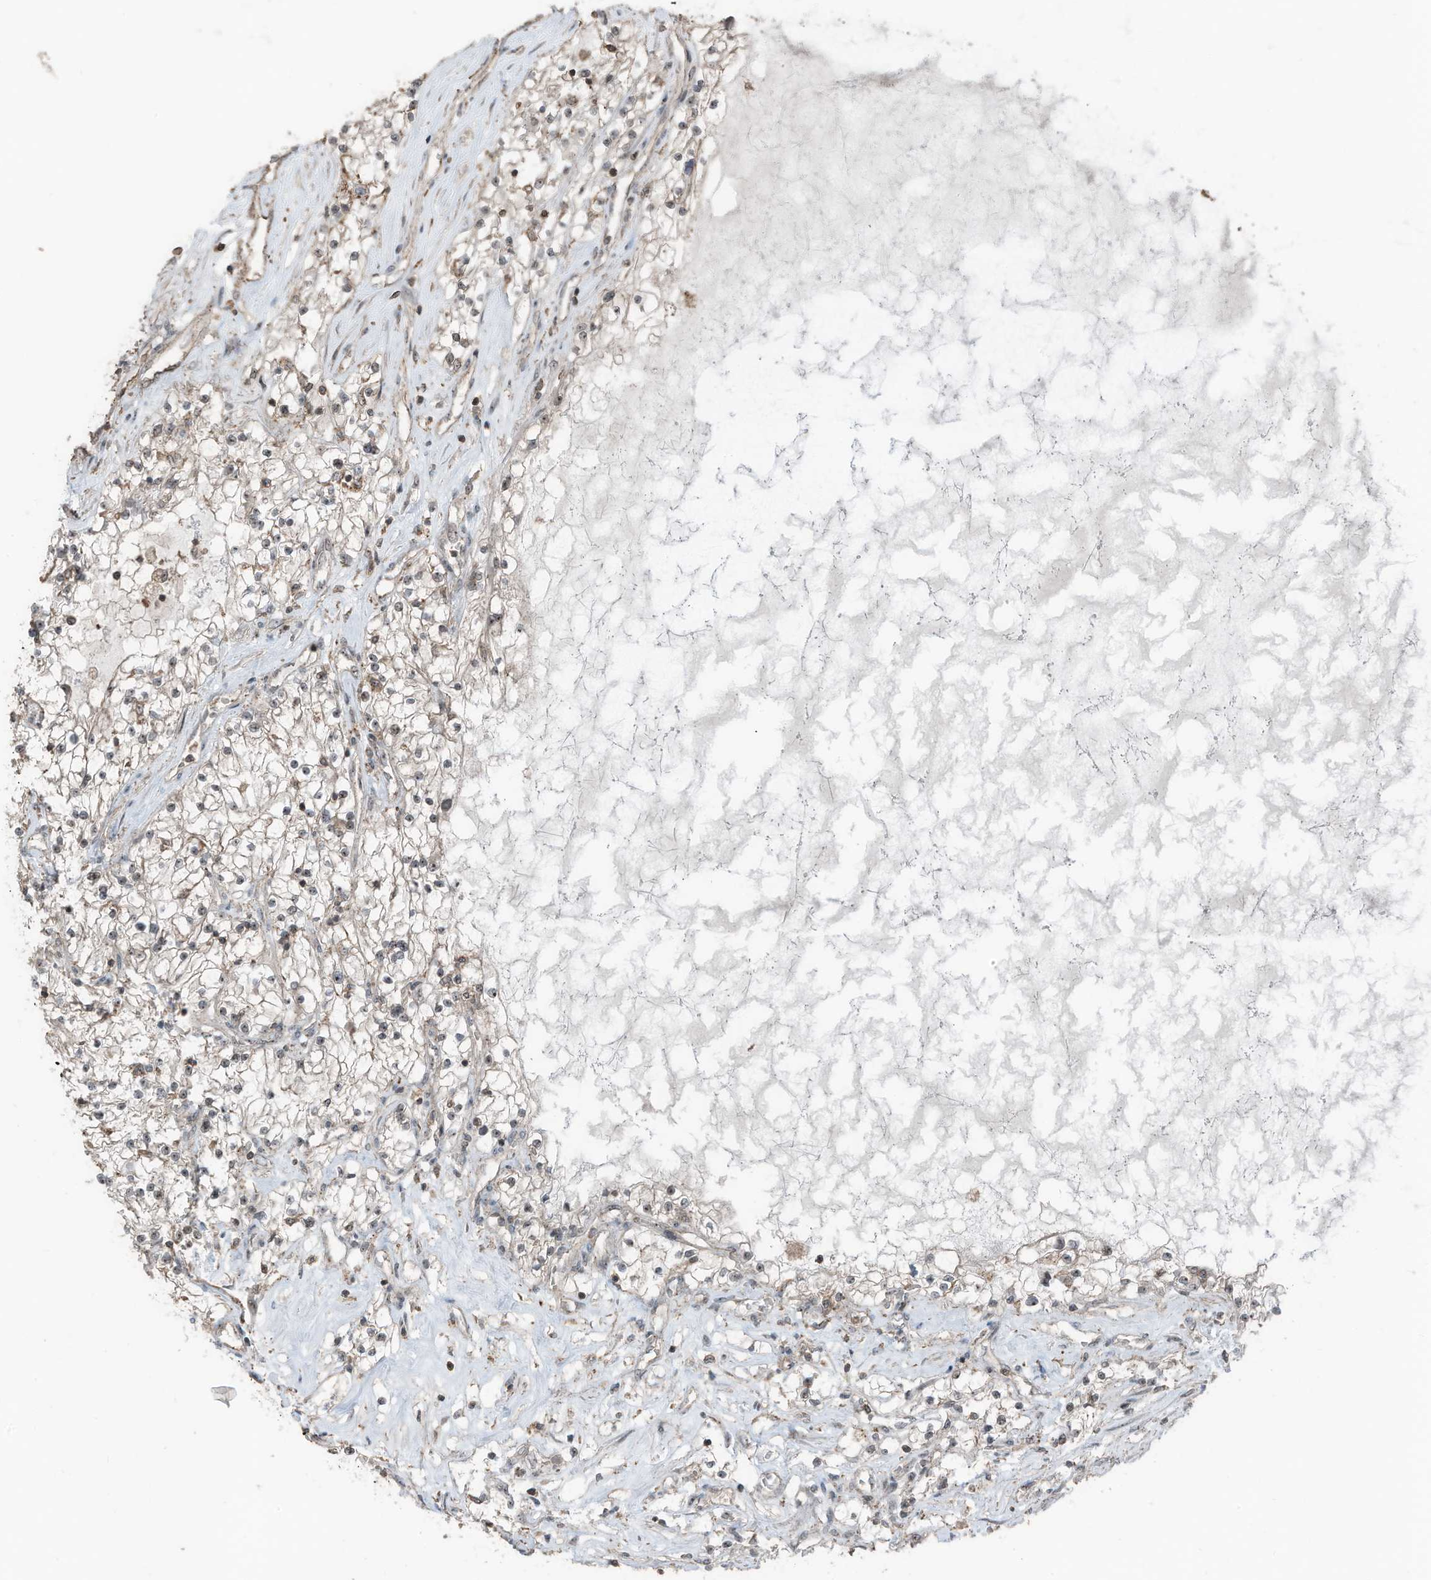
{"staining": {"intensity": "moderate", "quantity": "25%-75%", "location": "nuclear"}, "tissue": "renal cancer", "cell_type": "Tumor cells", "image_type": "cancer", "snomed": [{"axis": "morphology", "description": "Normal tissue, NOS"}, {"axis": "morphology", "description": "Adenocarcinoma, NOS"}, {"axis": "topography", "description": "Kidney"}], "caption": "Renal cancer tissue exhibits moderate nuclear positivity in approximately 25%-75% of tumor cells", "gene": "UTP3", "patient": {"sex": "male", "age": 68}}